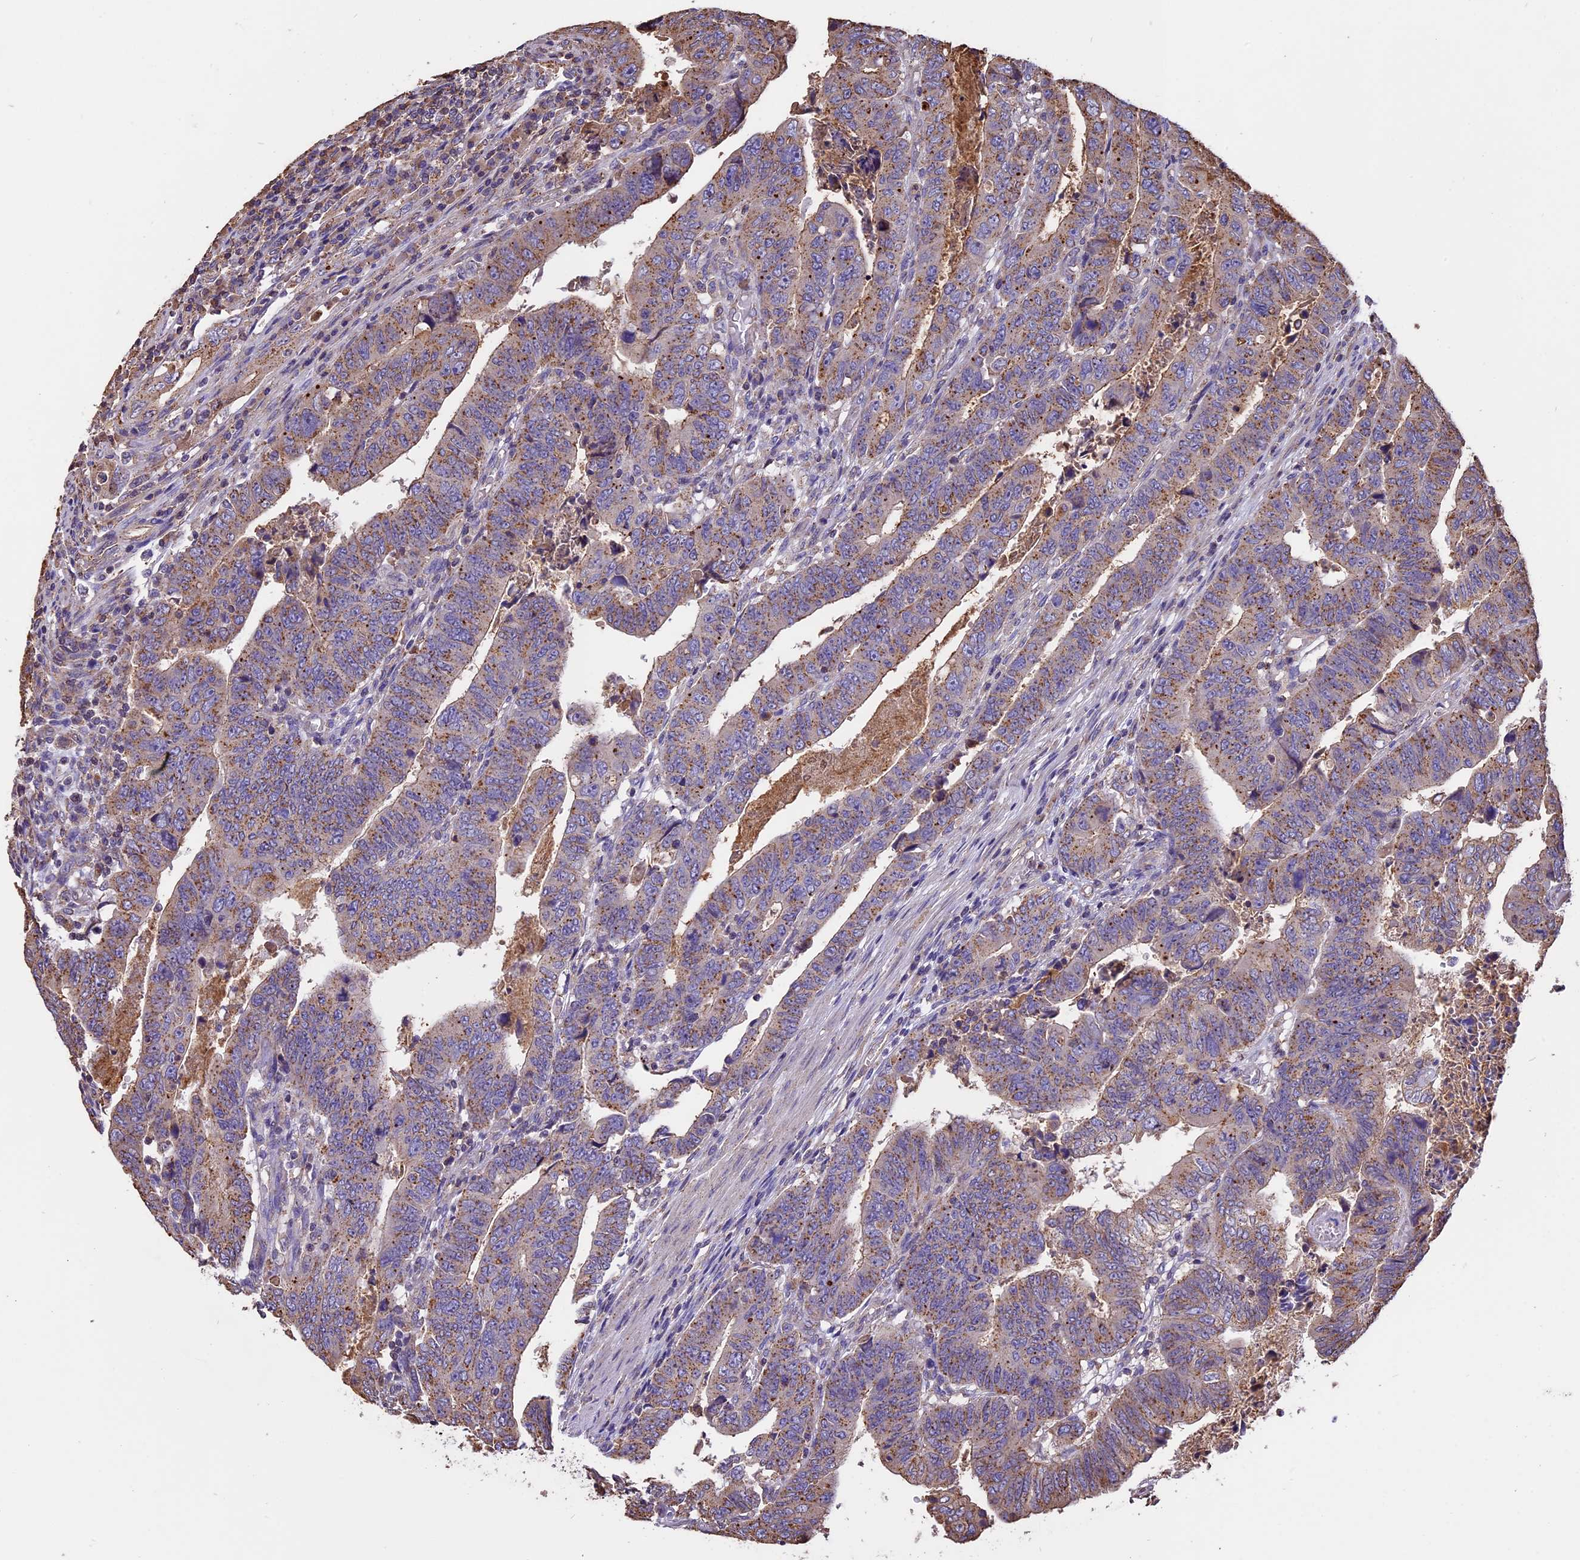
{"staining": {"intensity": "weak", "quantity": "25%-75%", "location": "cytoplasmic/membranous"}, "tissue": "colorectal cancer", "cell_type": "Tumor cells", "image_type": "cancer", "snomed": [{"axis": "morphology", "description": "Normal tissue, NOS"}, {"axis": "morphology", "description": "Adenocarcinoma, NOS"}, {"axis": "topography", "description": "Rectum"}], "caption": "Immunohistochemical staining of colorectal cancer demonstrates low levels of weak cytoplasmic/membranous protein positivity in about 25%-75% of tumor cells.", "gene": "CHMP2A", "patient": {"sex": "female", "age": 65}}